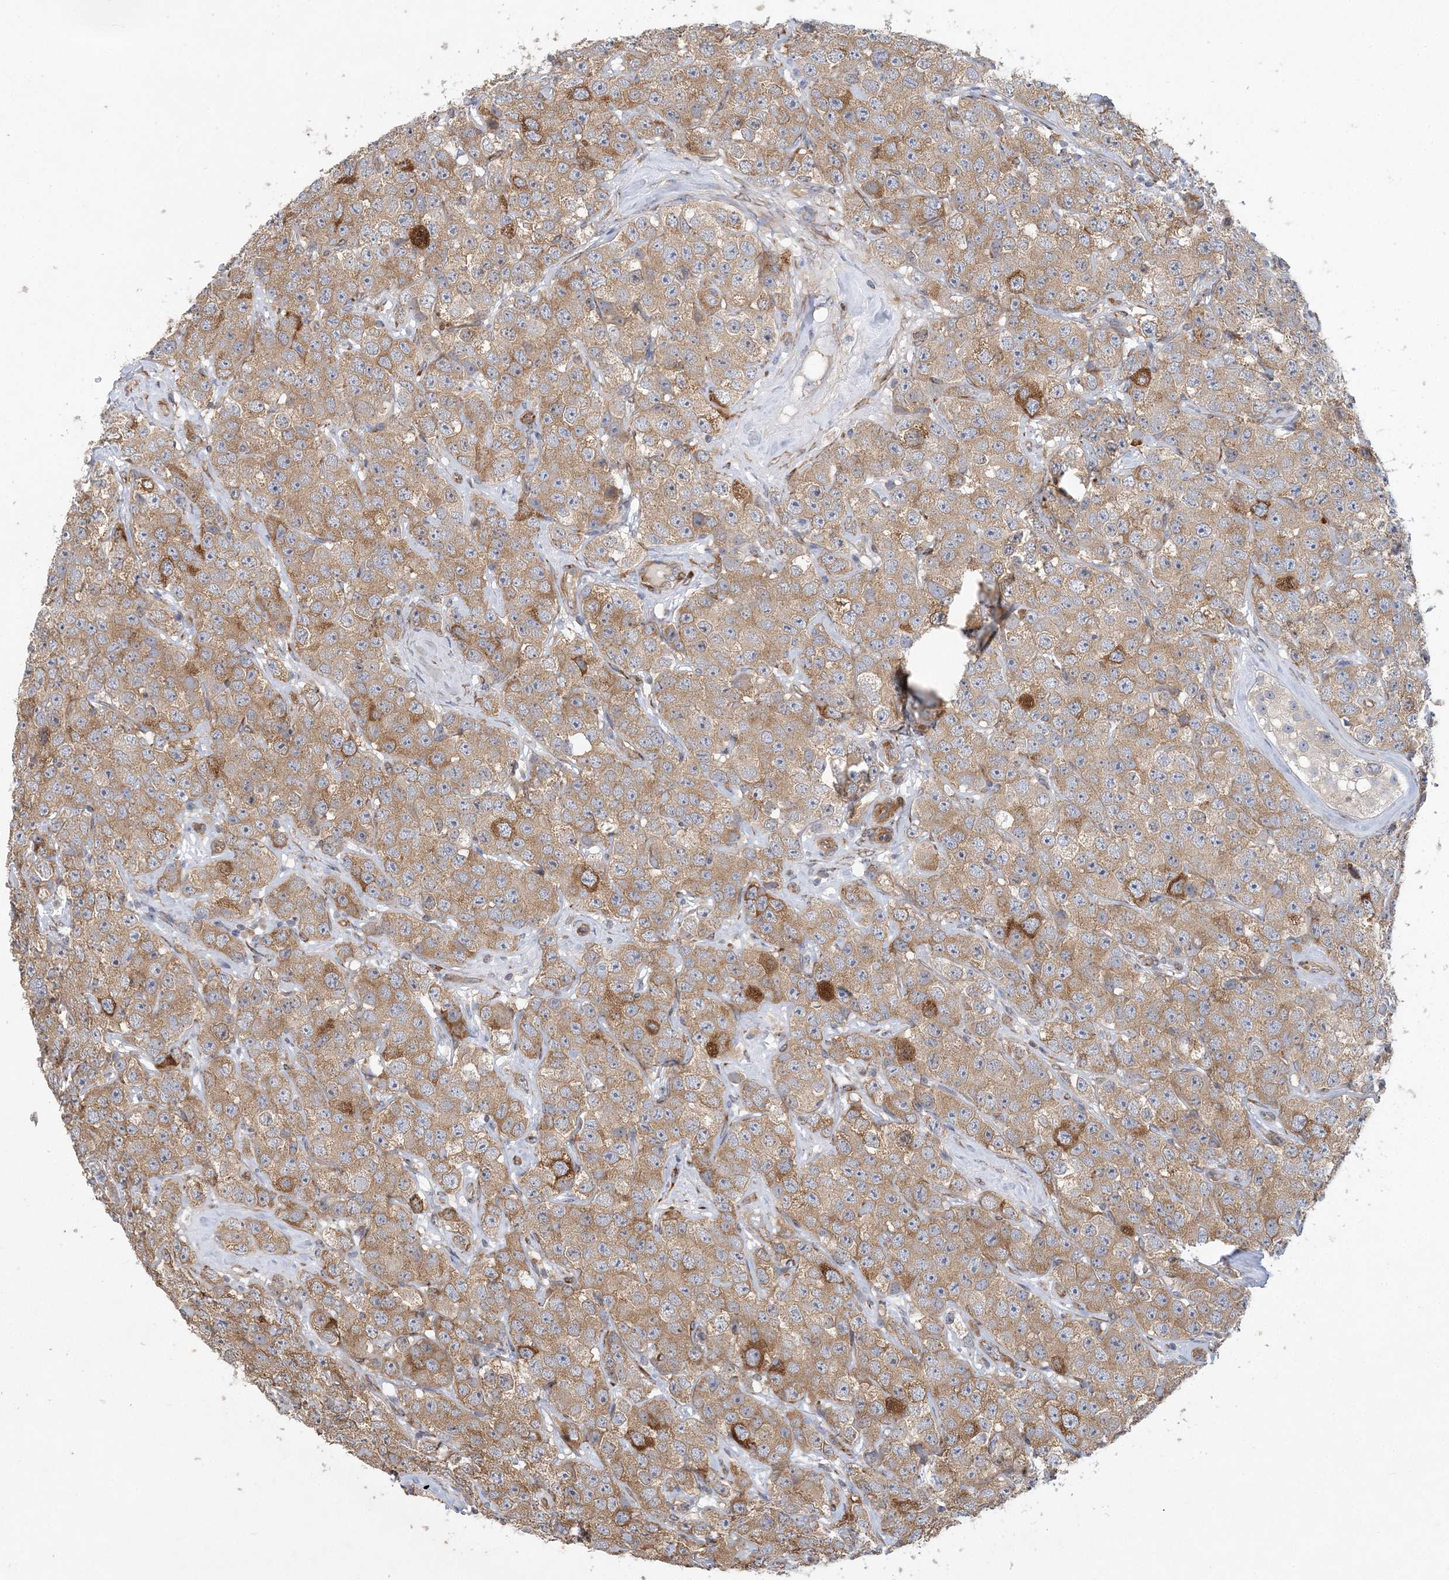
{"staining": {"intensity": "moderate", "quantity": ">75%", "location": "cytoplasmic/membranous"}, "tissue": "testis cancer", "cell_type": "Tumor cells", "image_type": "cancer", "snomed": [{"axis": "morphology", "description": "Seminoma, NOS"}, {"axis": "topography", "description": "Testis"}], "caption": "Immunohistochemistry (IHC) image of neoplastic tissue: human testis cancer (seminoma) stained using IHC demonstrates medium levels of moderate protein expression localized specifically in the cytoplasmic/membranous of tumor cells, appearing as a cytoplasmic/membranous brown color.", "gene": "MAP4K5", "patient": {"sex": "male", "age": 28}}